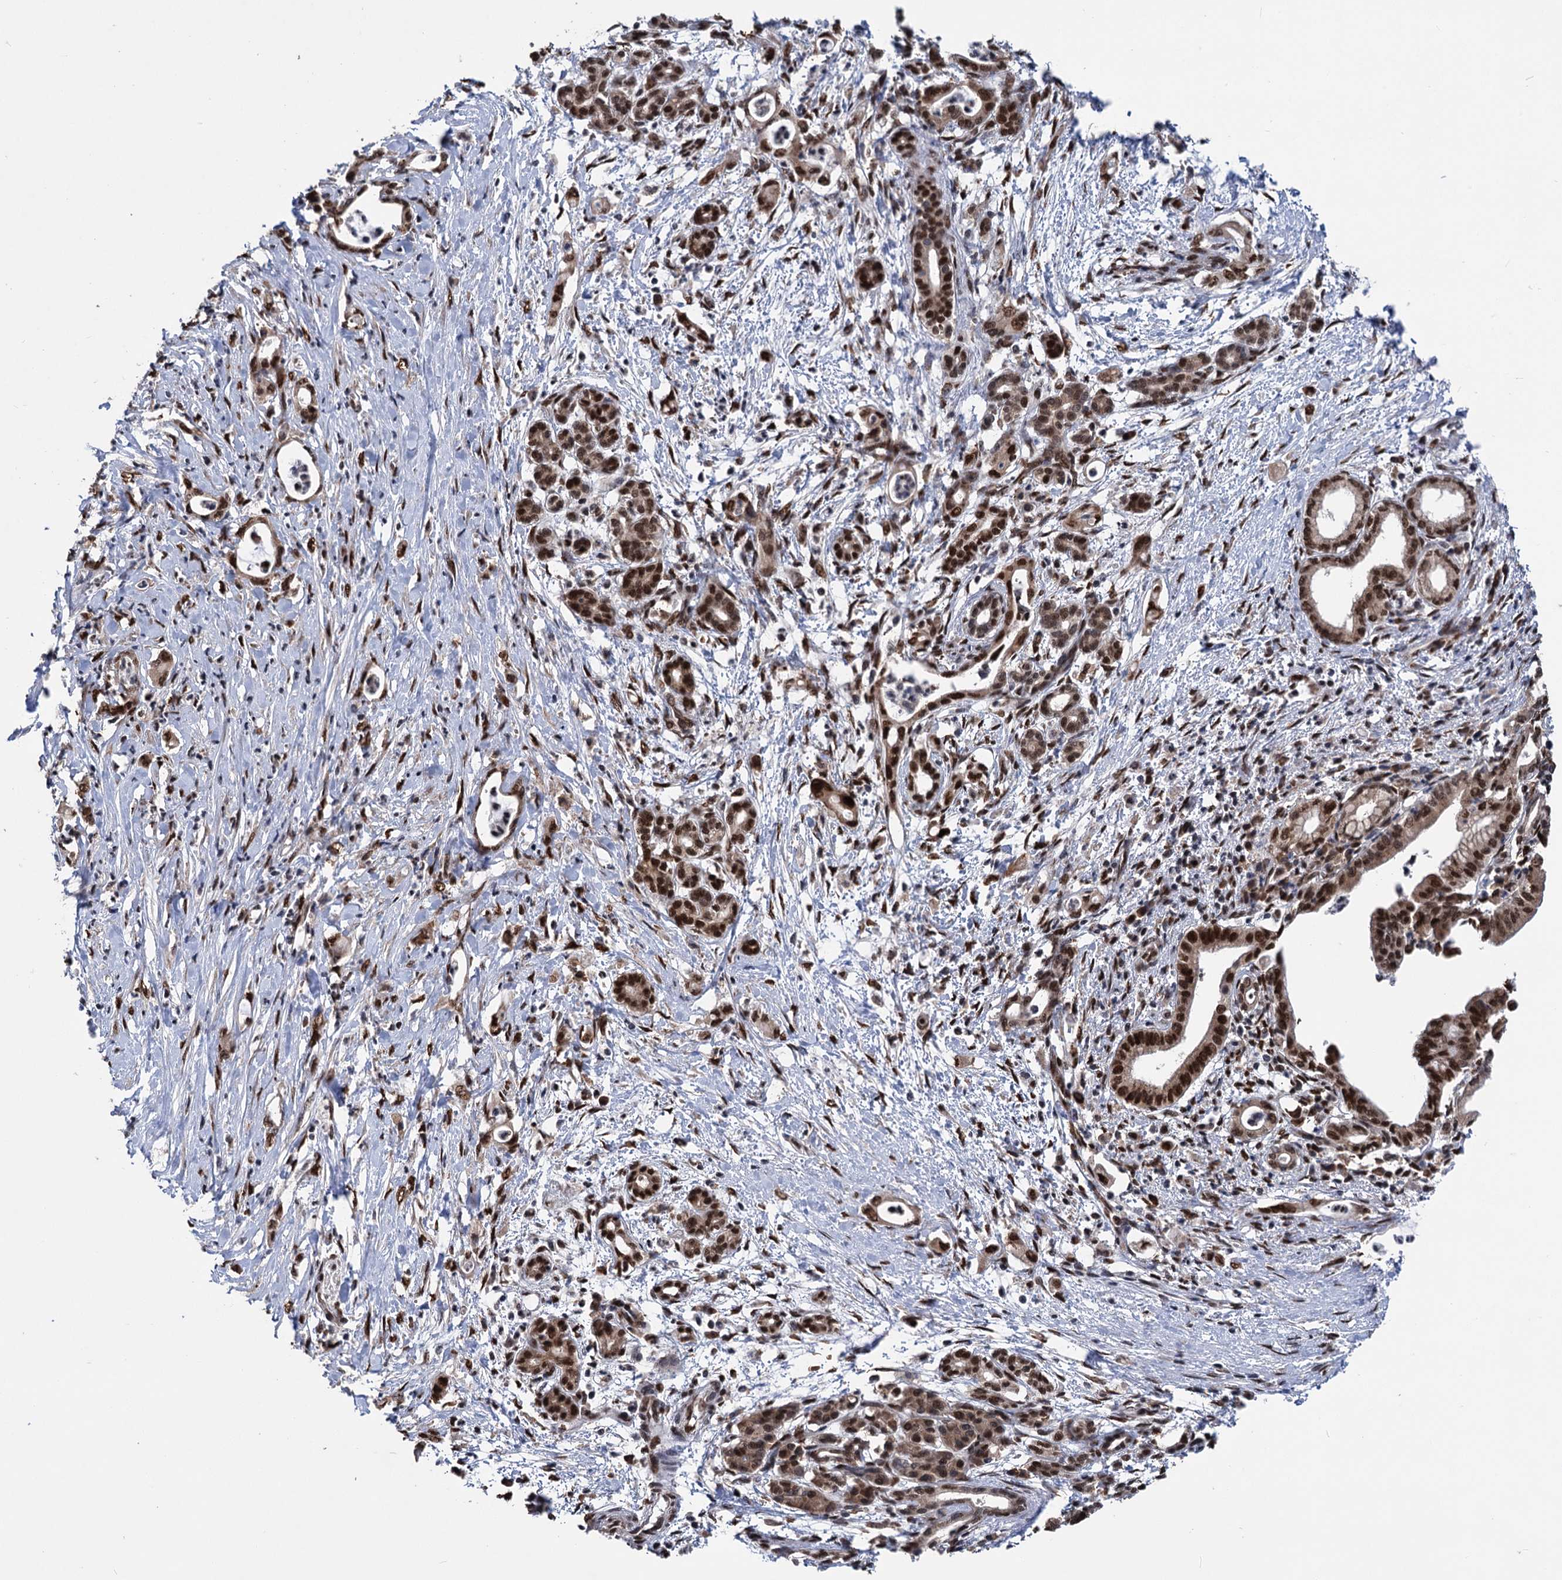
{"staining": {"intensity": "moderate", "quantity": ">75%", "location": "nuclear"}, "tissue": "pancreatic cancer", "cell_type": "Tumor cells", "image_type": "cancer", "snomed": [{"axis": "morphology", "description": "Adenocarcinoma, NOS"}, {"axis": "topography", "description": "Pancreas"}], "caption": "This is an image of immunohistochemistry staining of pancreatic cancer (adenocarcinoma), which shows moderate expression in the nuclear of tumor cells.", "gene": "MESD", "patient": {"sex": "female", "age": 55}}